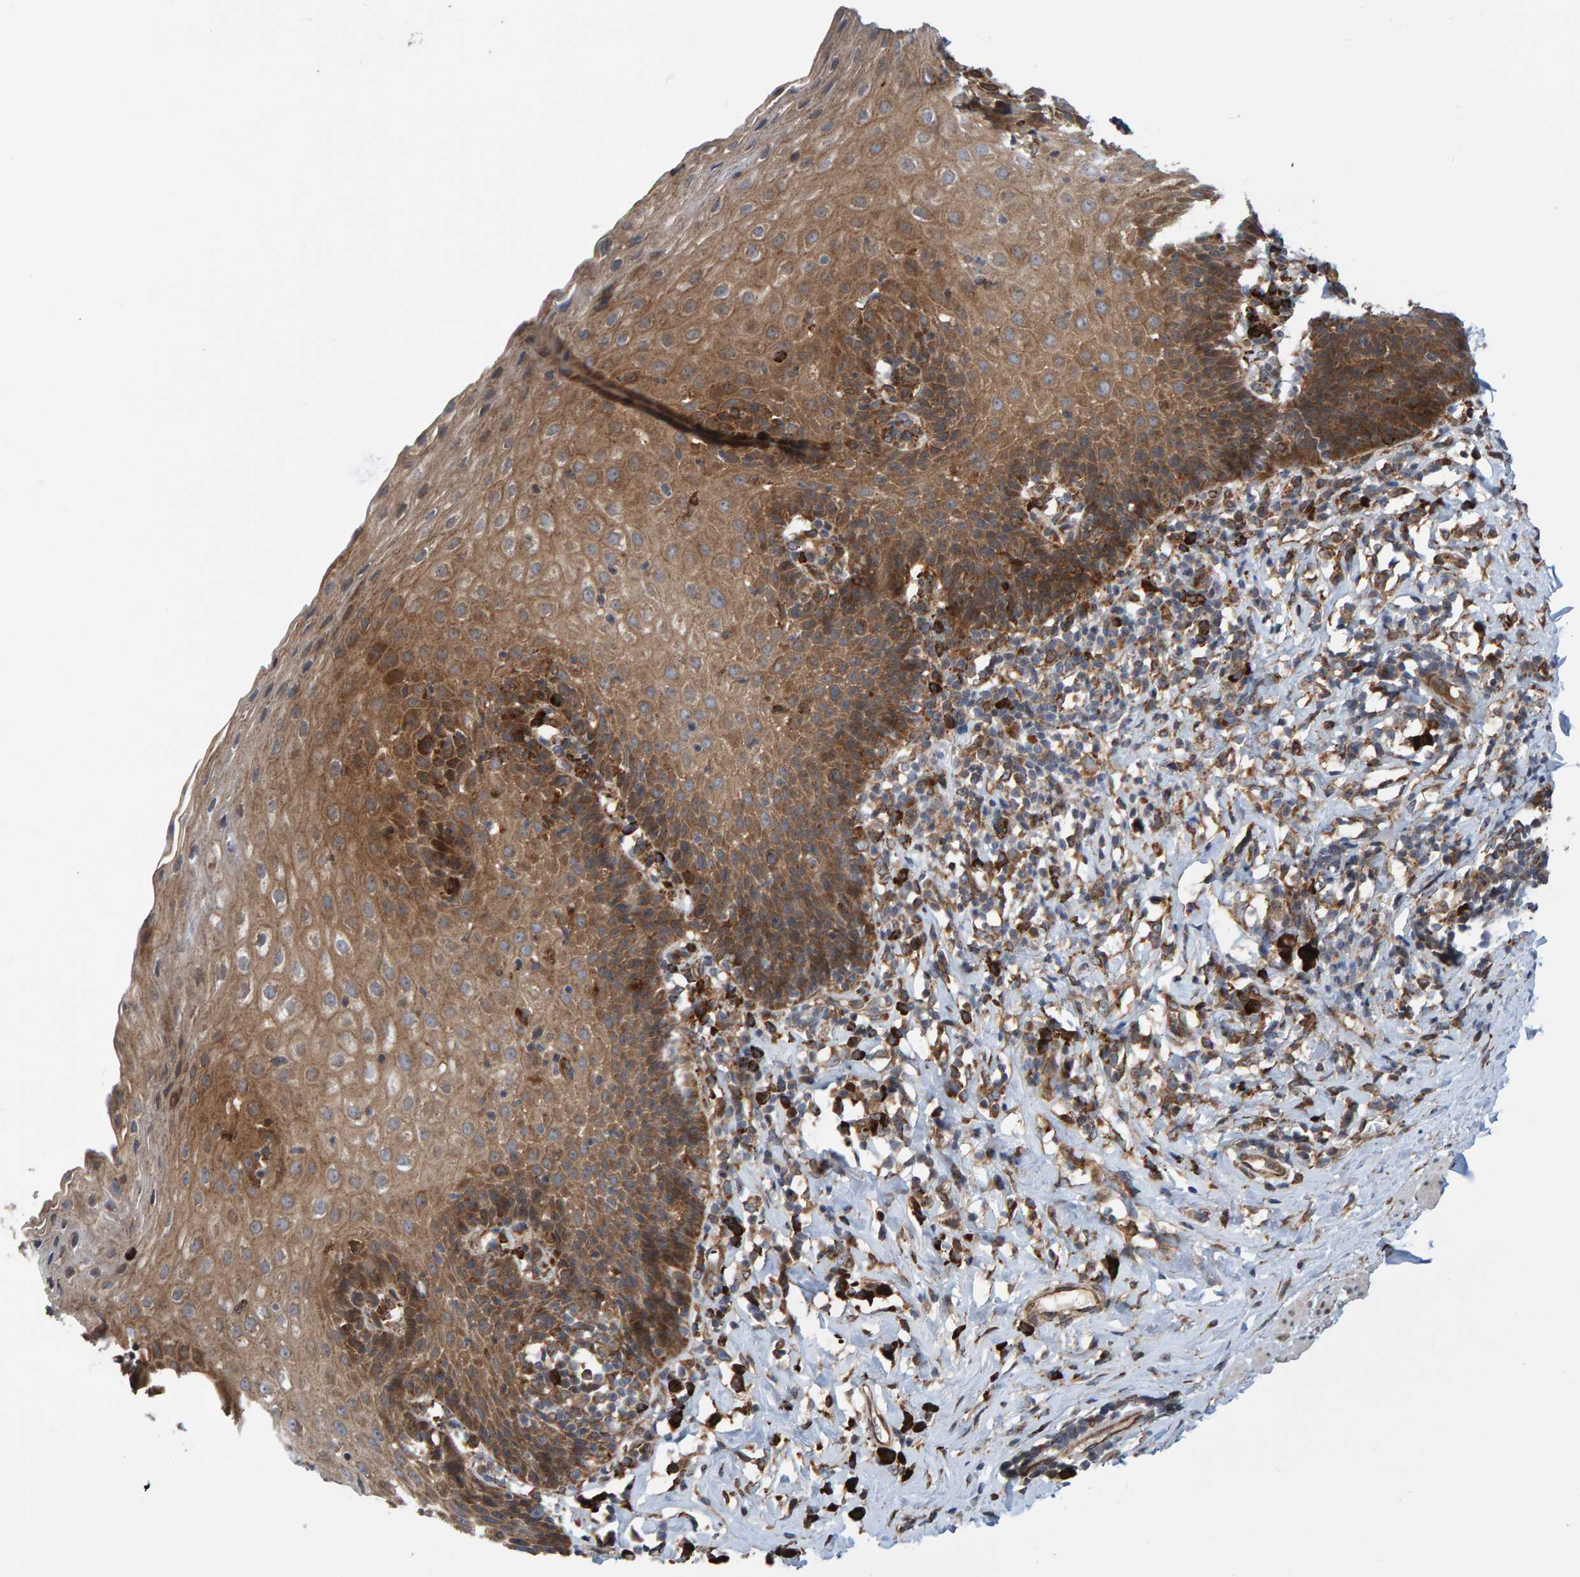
{"staining": {"intensity": "moderate", "quantity": ">75%", "location": "cytoplasmic/membranous"}, "tissue": "esophagus", "cell_type": "Squamous epithelial cells", "image_type": "normal", "snomed": [{"axis": "morphology", "description": "Normal tissue, NOS"}, {"axis": "topography", "description": "Esophagus"}], "caption": "IHC histopathology image of unremarkable esophagus: esophagus stained using immunohistochemistry (IHC) shows medium levels of moderate protein expression localized specifically in the cytoplasmic/membranous of squamous epithelial cells, appearing as a cytoplasmic/membranous brown color.", "gene": "KIAA0753", "patient": {"sex": "female", "age": 61}}